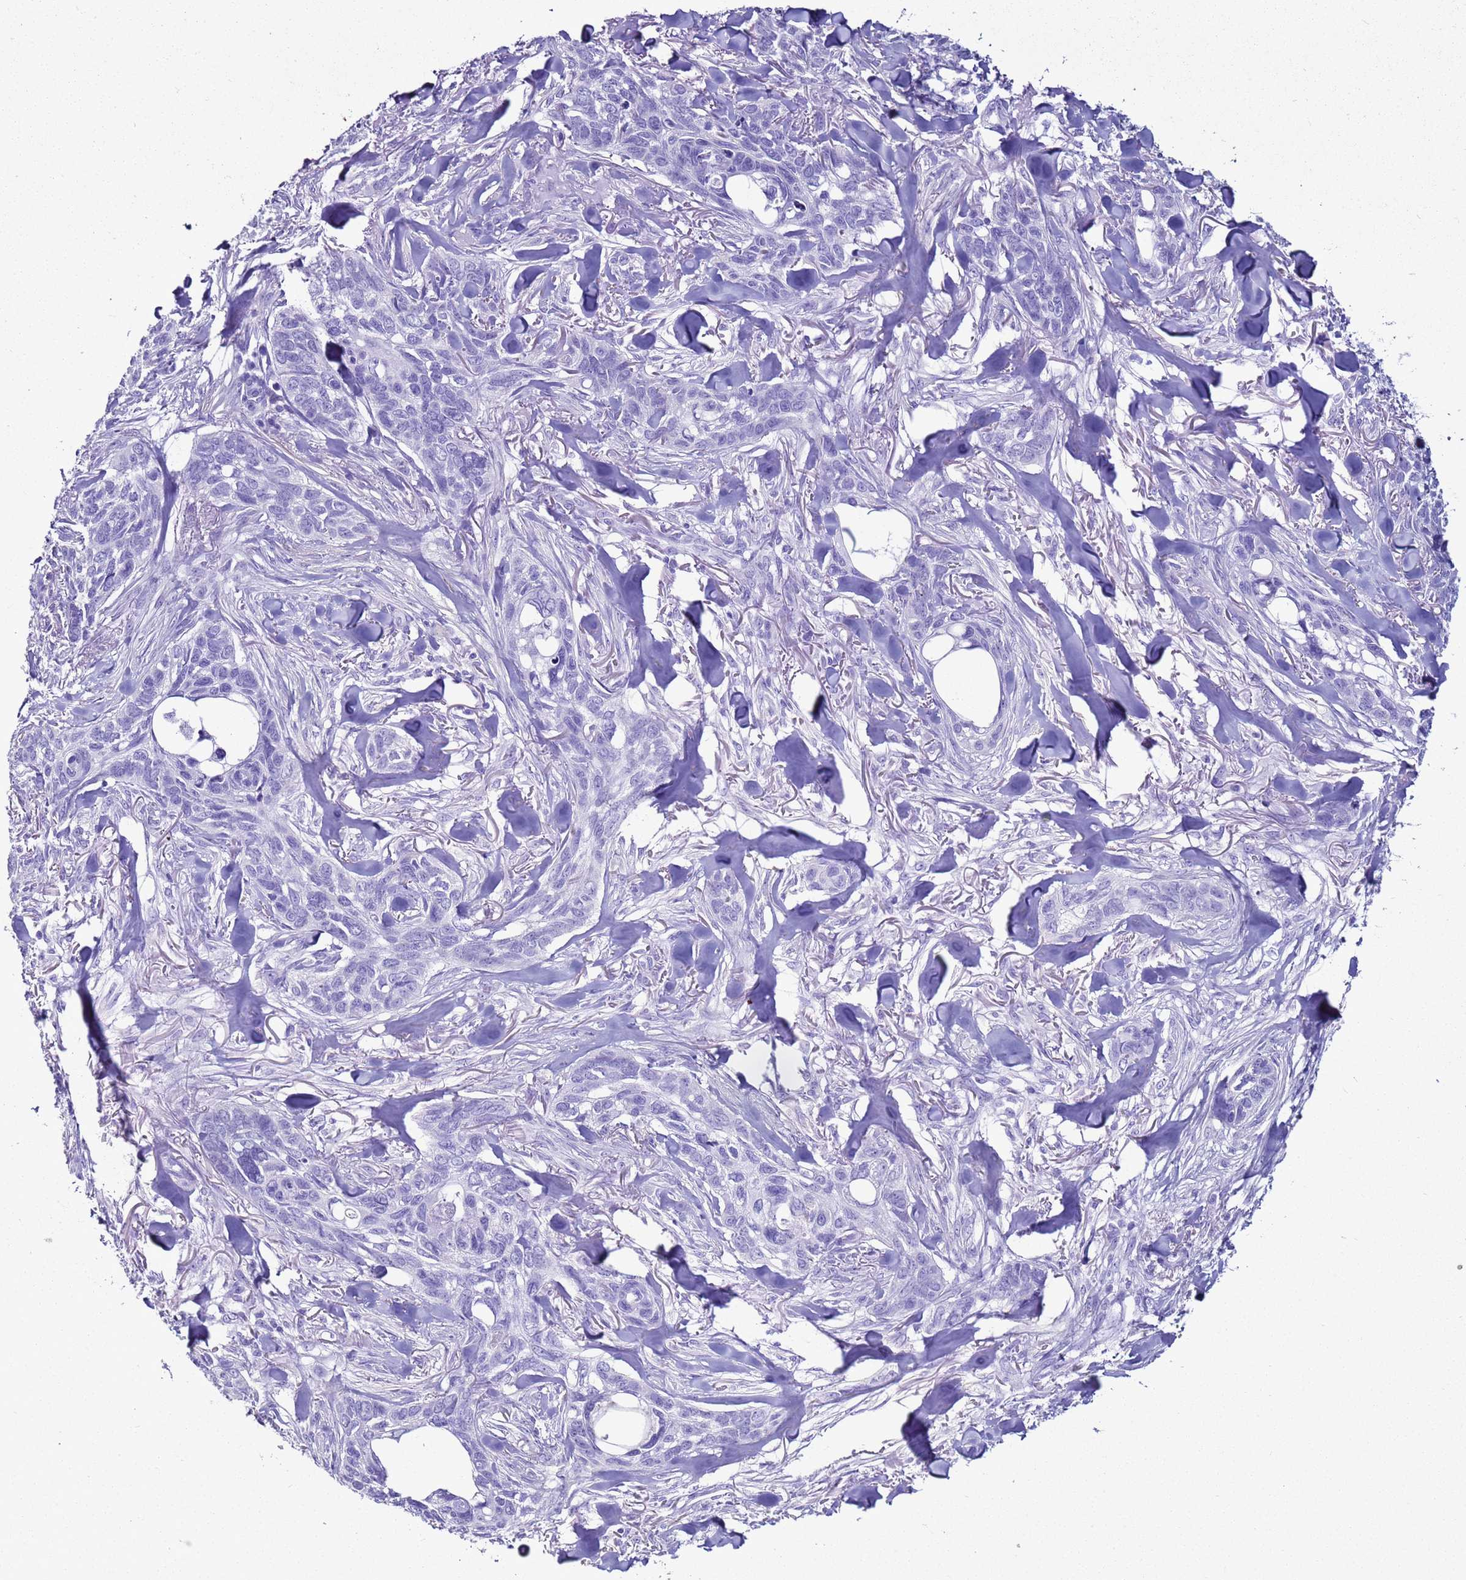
{"staining": {"intensity": "negative", "quantity": "none", "location": "none"}, "tissue": "skin cancer", "cell_type": "Tumor cells", "image_type": "cancer", "snomed": [{"axis": "morphology", "description": "Basal cell carcinoma"}, {"axis": "topography", "description": "Skin"}], "caption": "A high-resolution photomicrograph shows IHC staining of skin cancer, which shows no significant positivity in tumor cells. (DAB immunohistochemistry, high magnification).", "gene": "LCMT1", "patient": {"sex": "male", "age": 86}}